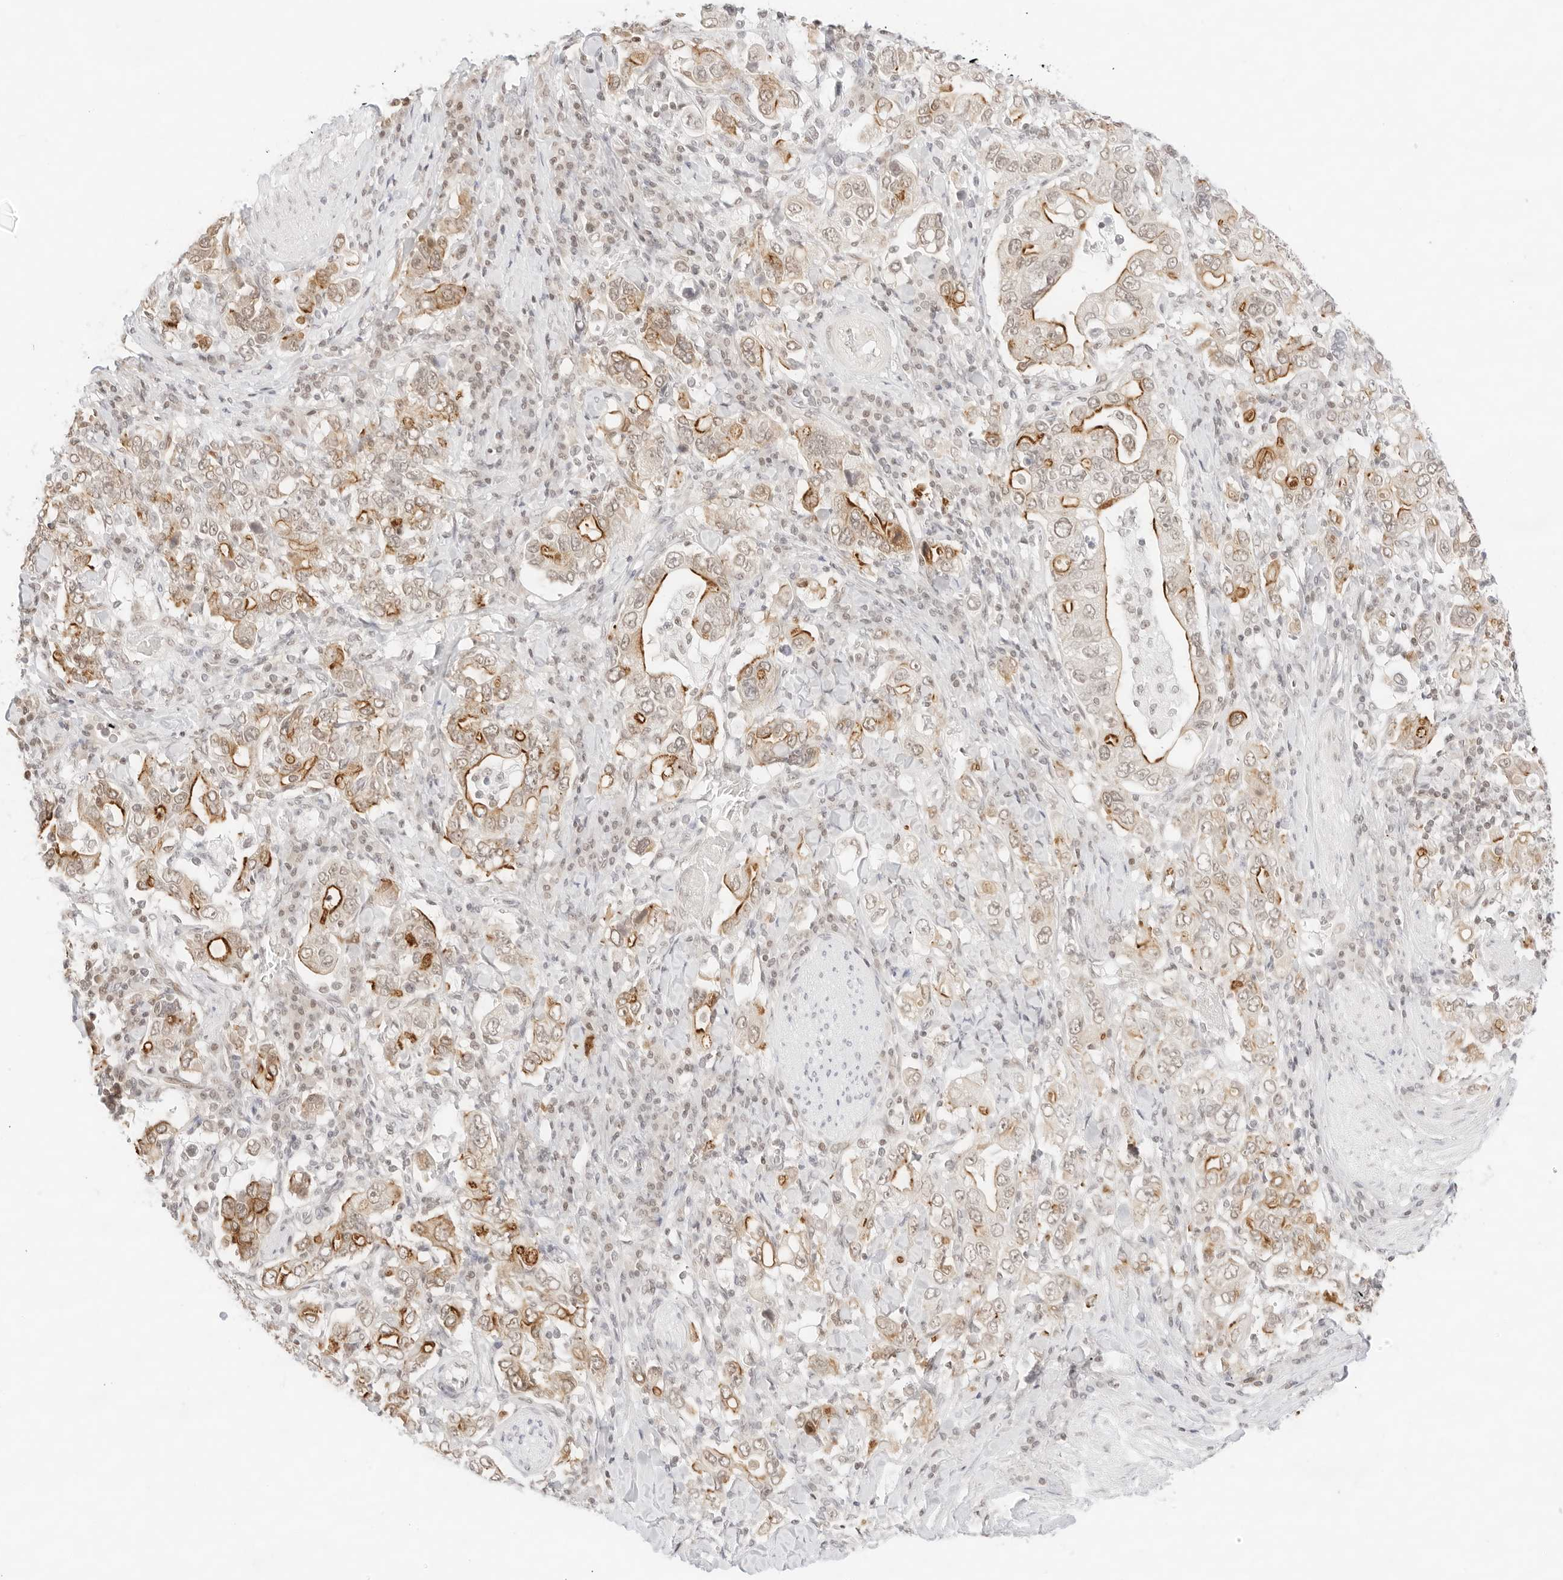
{"staining": {"intensity": "moderate", "quantity": "25%-75%", "location": "cytoplasmic/membranous"}, "tissue": "stomach cancer", "cell_type": "Tumor cells", "image_type": "cancer", "snomed": [{"axis": "morphology", "description": "Adenocarcinoma, NOS"}, {"axis": "topography", "description": "Stomach, upper"}], "caption": "A high-resolution micrograph shows immunohistochemistry (IHC) staining of stomach adenocarcinoma, which reveals moderate cytoplasmic/membranous staining in approximately 25%-75% of tumor cells.", "gene": "GNAS", "patient": {"sex": "male", "age": 62}}